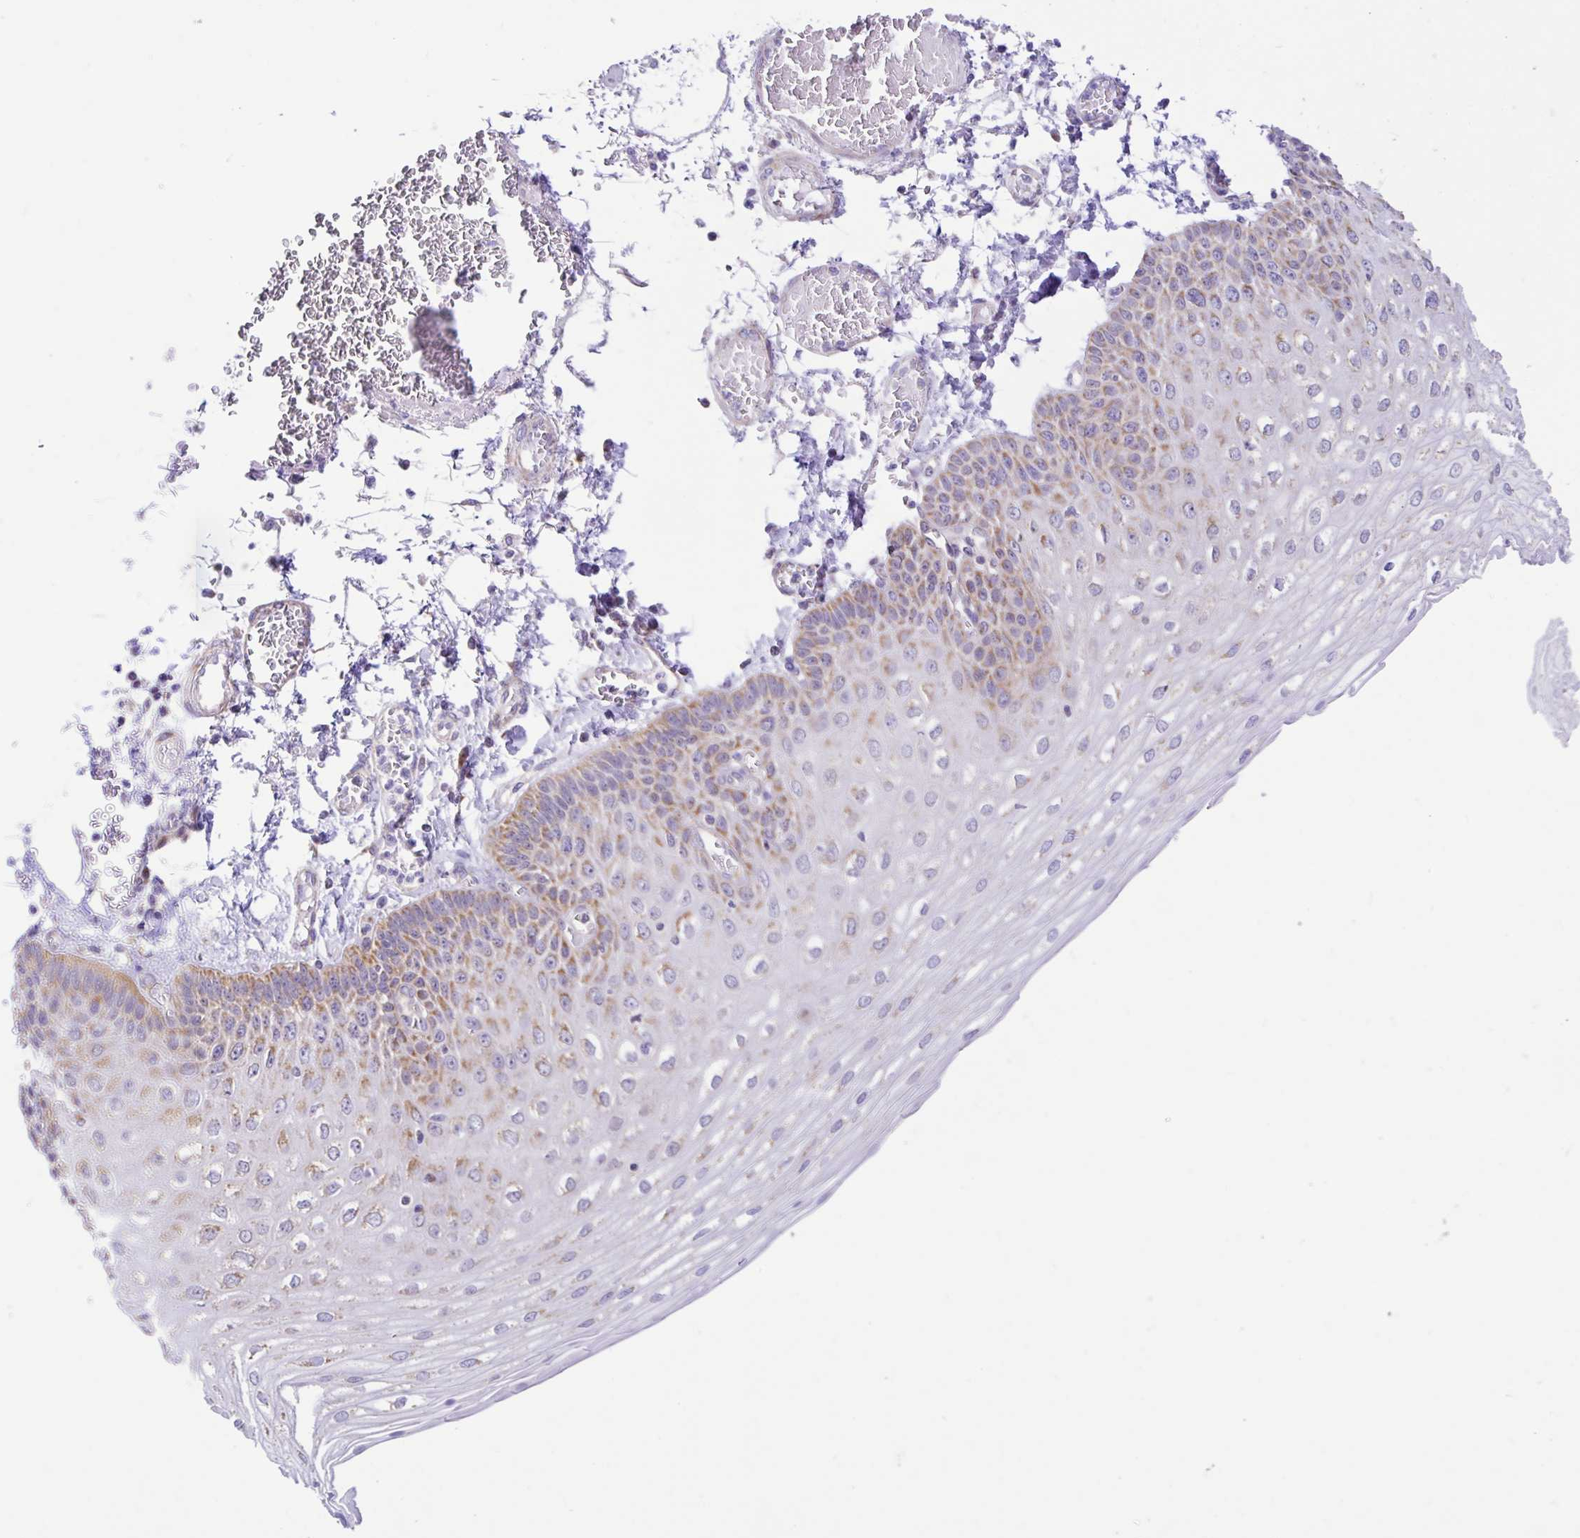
{"staining": {"intensity": "moderate", "quantity": "25%-75%", "location": "cytoplasmic/membranous"}, "tissue": "esophagus", "cell_type": "Squamous epithelial cells", "image_type": "normal", "snomed": [{"axis": "morphology", "description": "Normal tissue, NOS"}, {"axis": "morphology", "description": "Adenocarcinoma, NOS"}, {"axis": "topography", "description": "Esophagus"}], "caption": "Squamous epithelial cells display moderate cytoplasmic/membranous expression in approximately 25%-75% of cells in benign esophagus.", "gene": "NDUFS2", "patient": {"sex": "male", "age": 81}}